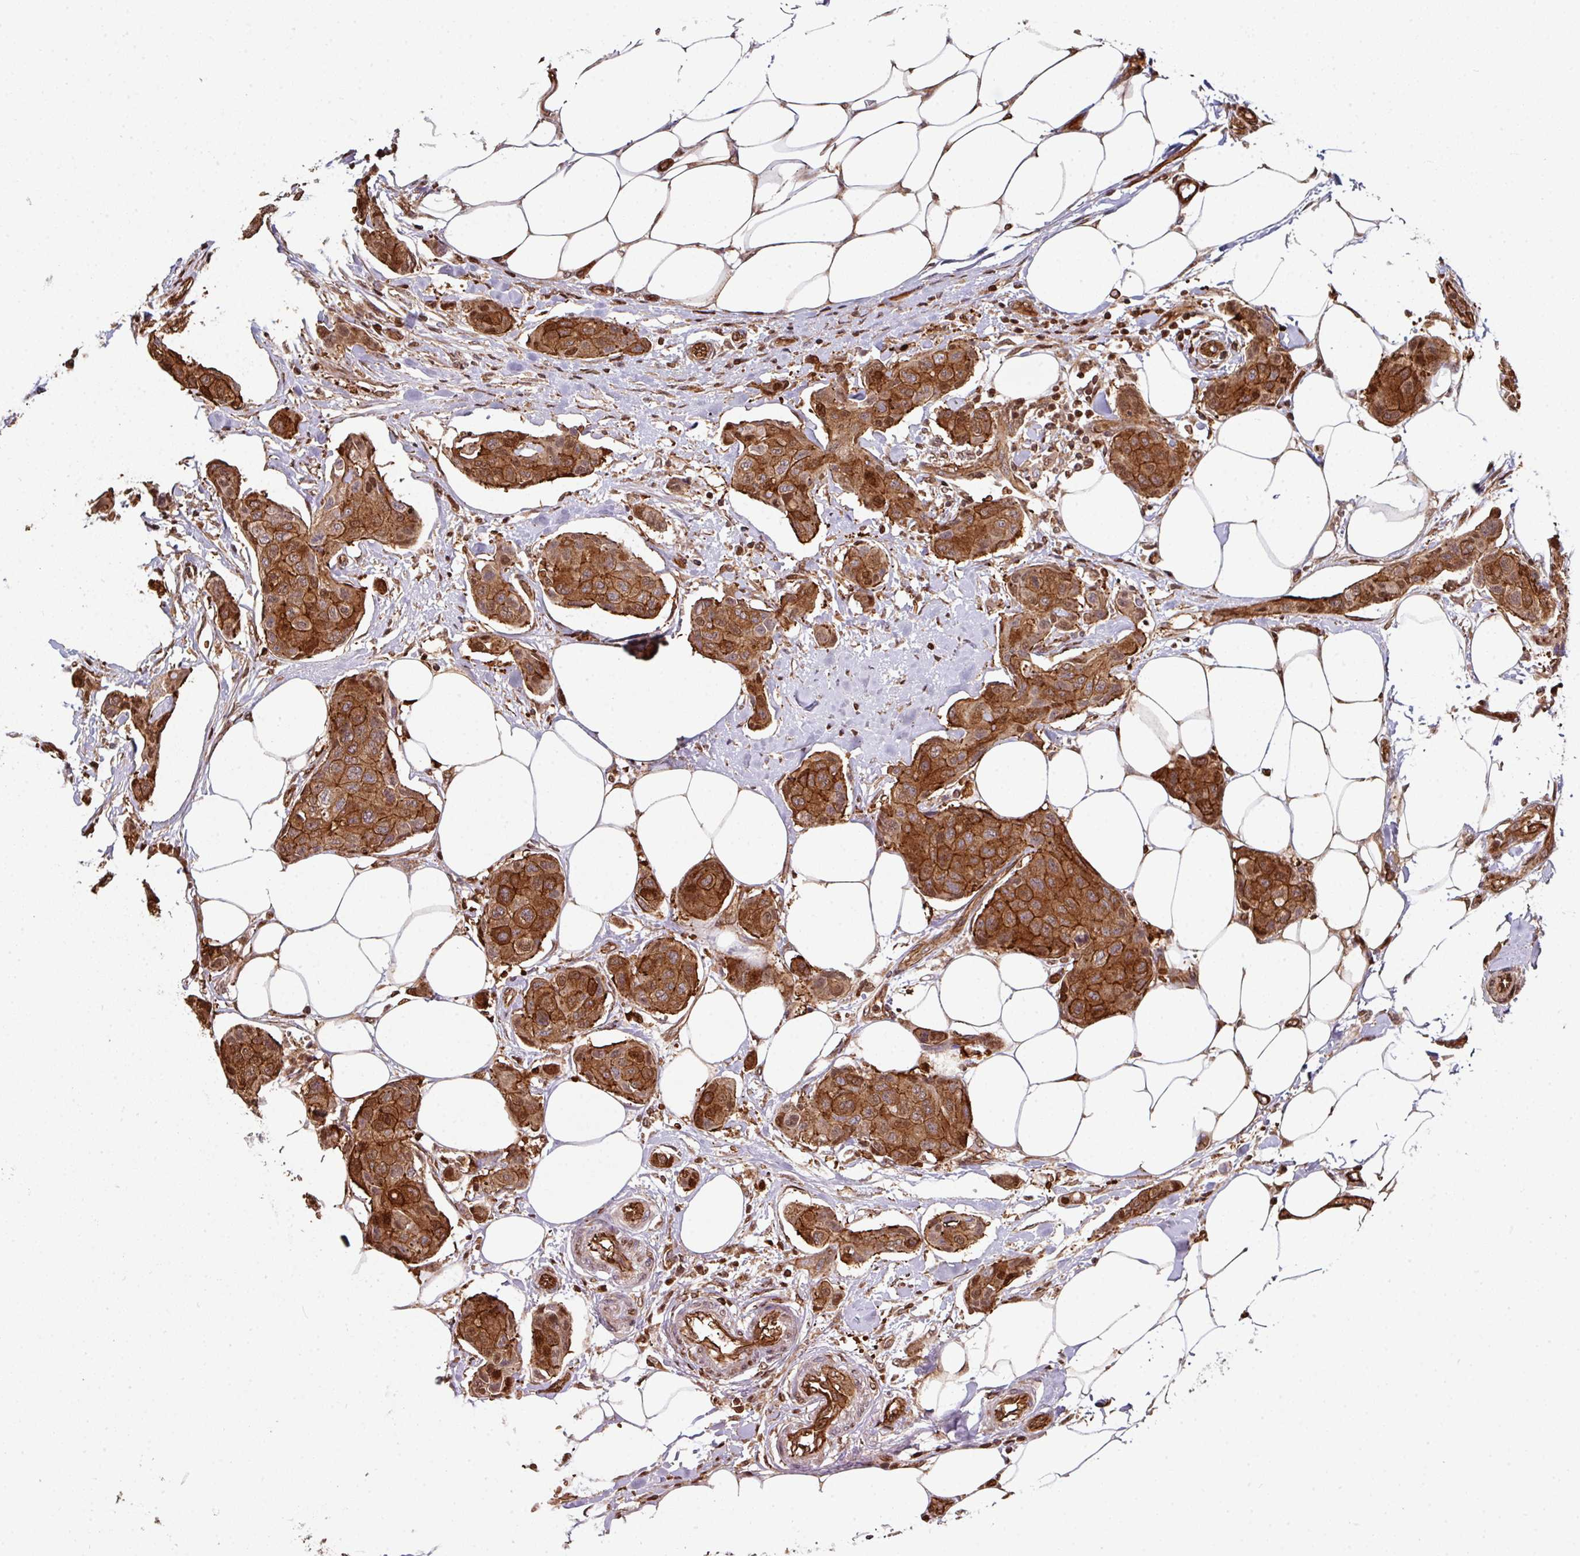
{"staining": {"intensity": "strong", "quantity": ">75%", "location": "cytoplasmic/membranous,nuclear"}, "tissue": "breast cancer", "cell_type": "Tumor cells", "image_type": "cancer", "snomed": [{"axis": "morphology", "description": "Duct carcinoma"}, {"axis": "topography", "description": "Breast"}, {"axis": "topography", "description": "Lymph node"}], "caption": "A brown stain shows strong cytoplasmic/membranous and nuclear staining of a protein in human breast cancer tumor cells.", "gene": "ANO9", "patient": {"sex": "female", "age": 80}}